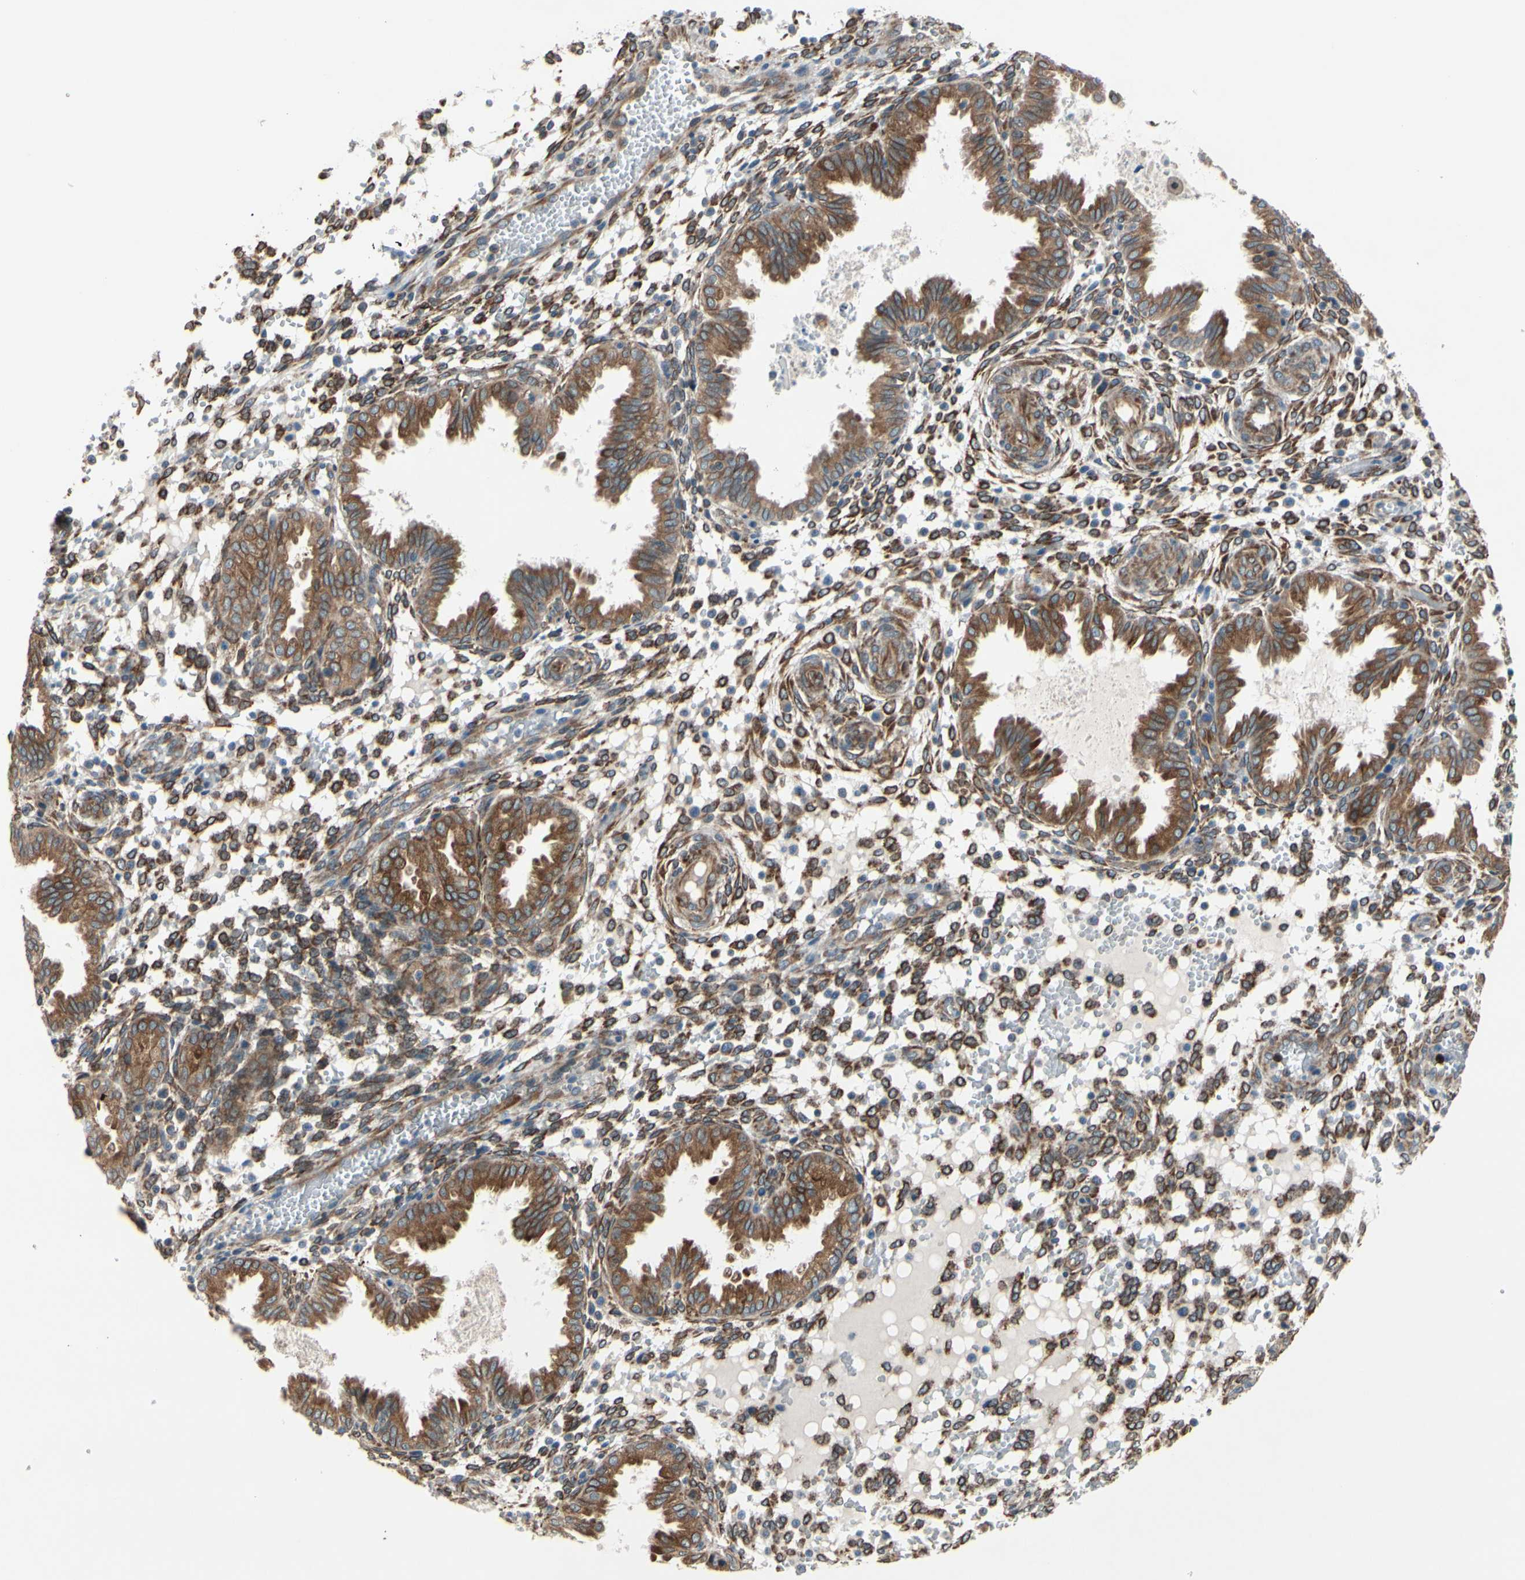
{"staining": {"intensity": "strong", "quantity": "25%-75%", "location": "cytoplasmic/membranous"}, "tissue": "endometrium", "cell_type": "Cells in endometrial stroma", "image_type": "normal", "snomed": [{"axis": "morphology", "description": "Normal tissue, NOS"}, {"axis": "topography", "description": "Endometrium"}], "caption": "Protein staining reveals strong cytoplasmic/membranous staining in approximately 25%-75% of cells in endometrial stroma in unremarkable endometrium. (DAB IHC, brown staining for protein, blue staining for nuclei).", "gene": "CLCC1", "patient": {"sex": "female", "age": 33}}